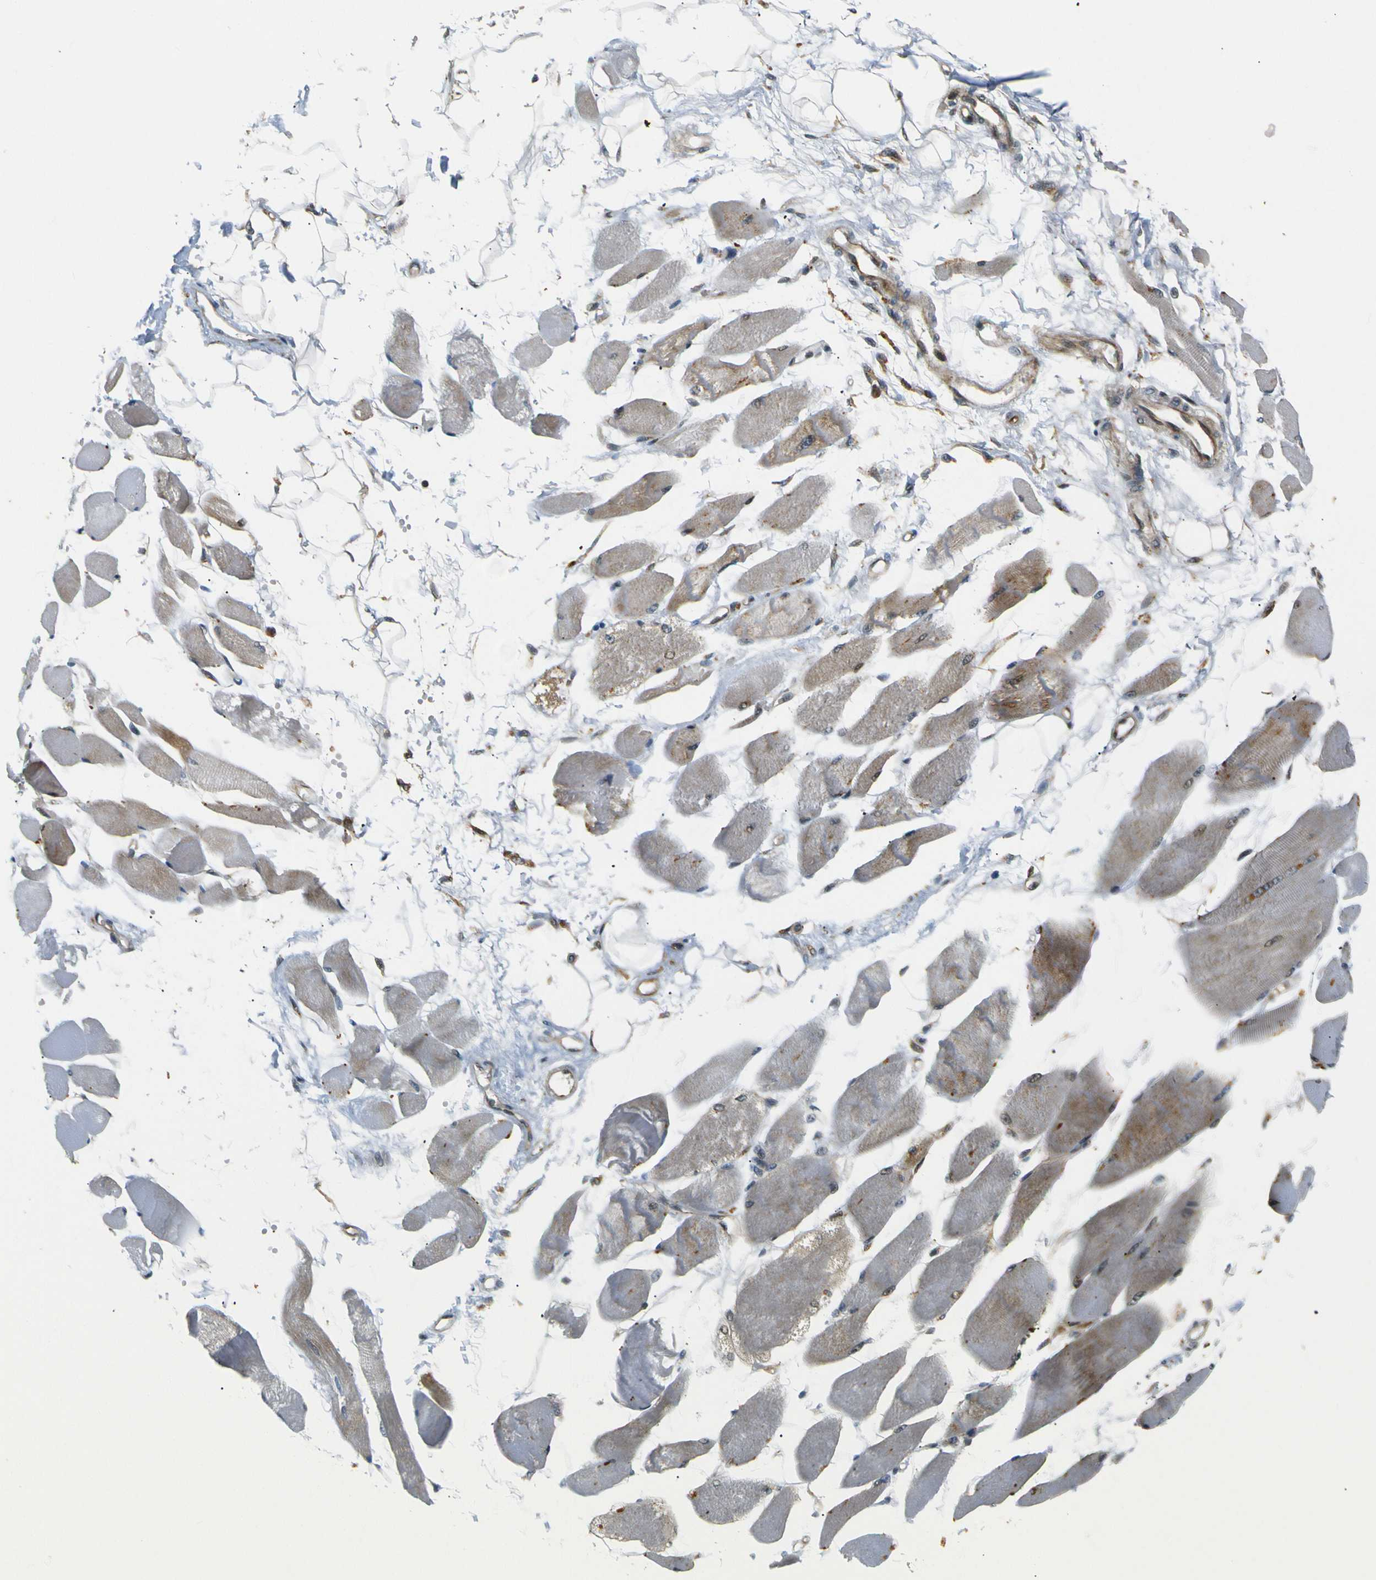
{"staining": {"intensity": "weak", "quantity": "<25%", "location": "cytoplasmic/membranous"}, "tissue": "skeletal muscle", "cell_type": "Myocytes", "image_type": "normal", "snomed": [{"axis": "morphology", "description": "Normal tissue, NOS"}, {"axis": "topography", "description": "Skeletal muscle"}, {"axis": "topography", "description": "Peripheral nerve tissue"}], "caption": "Immunohistochemistry histopathology image of normal human skeletal muscle stained for a protein (brown), which shows no staining in myocytes. (DAB IHC with hematoxylin counter stain).", "gene": "ABCE1", "patient": {"sex": "female", "age": 84}}